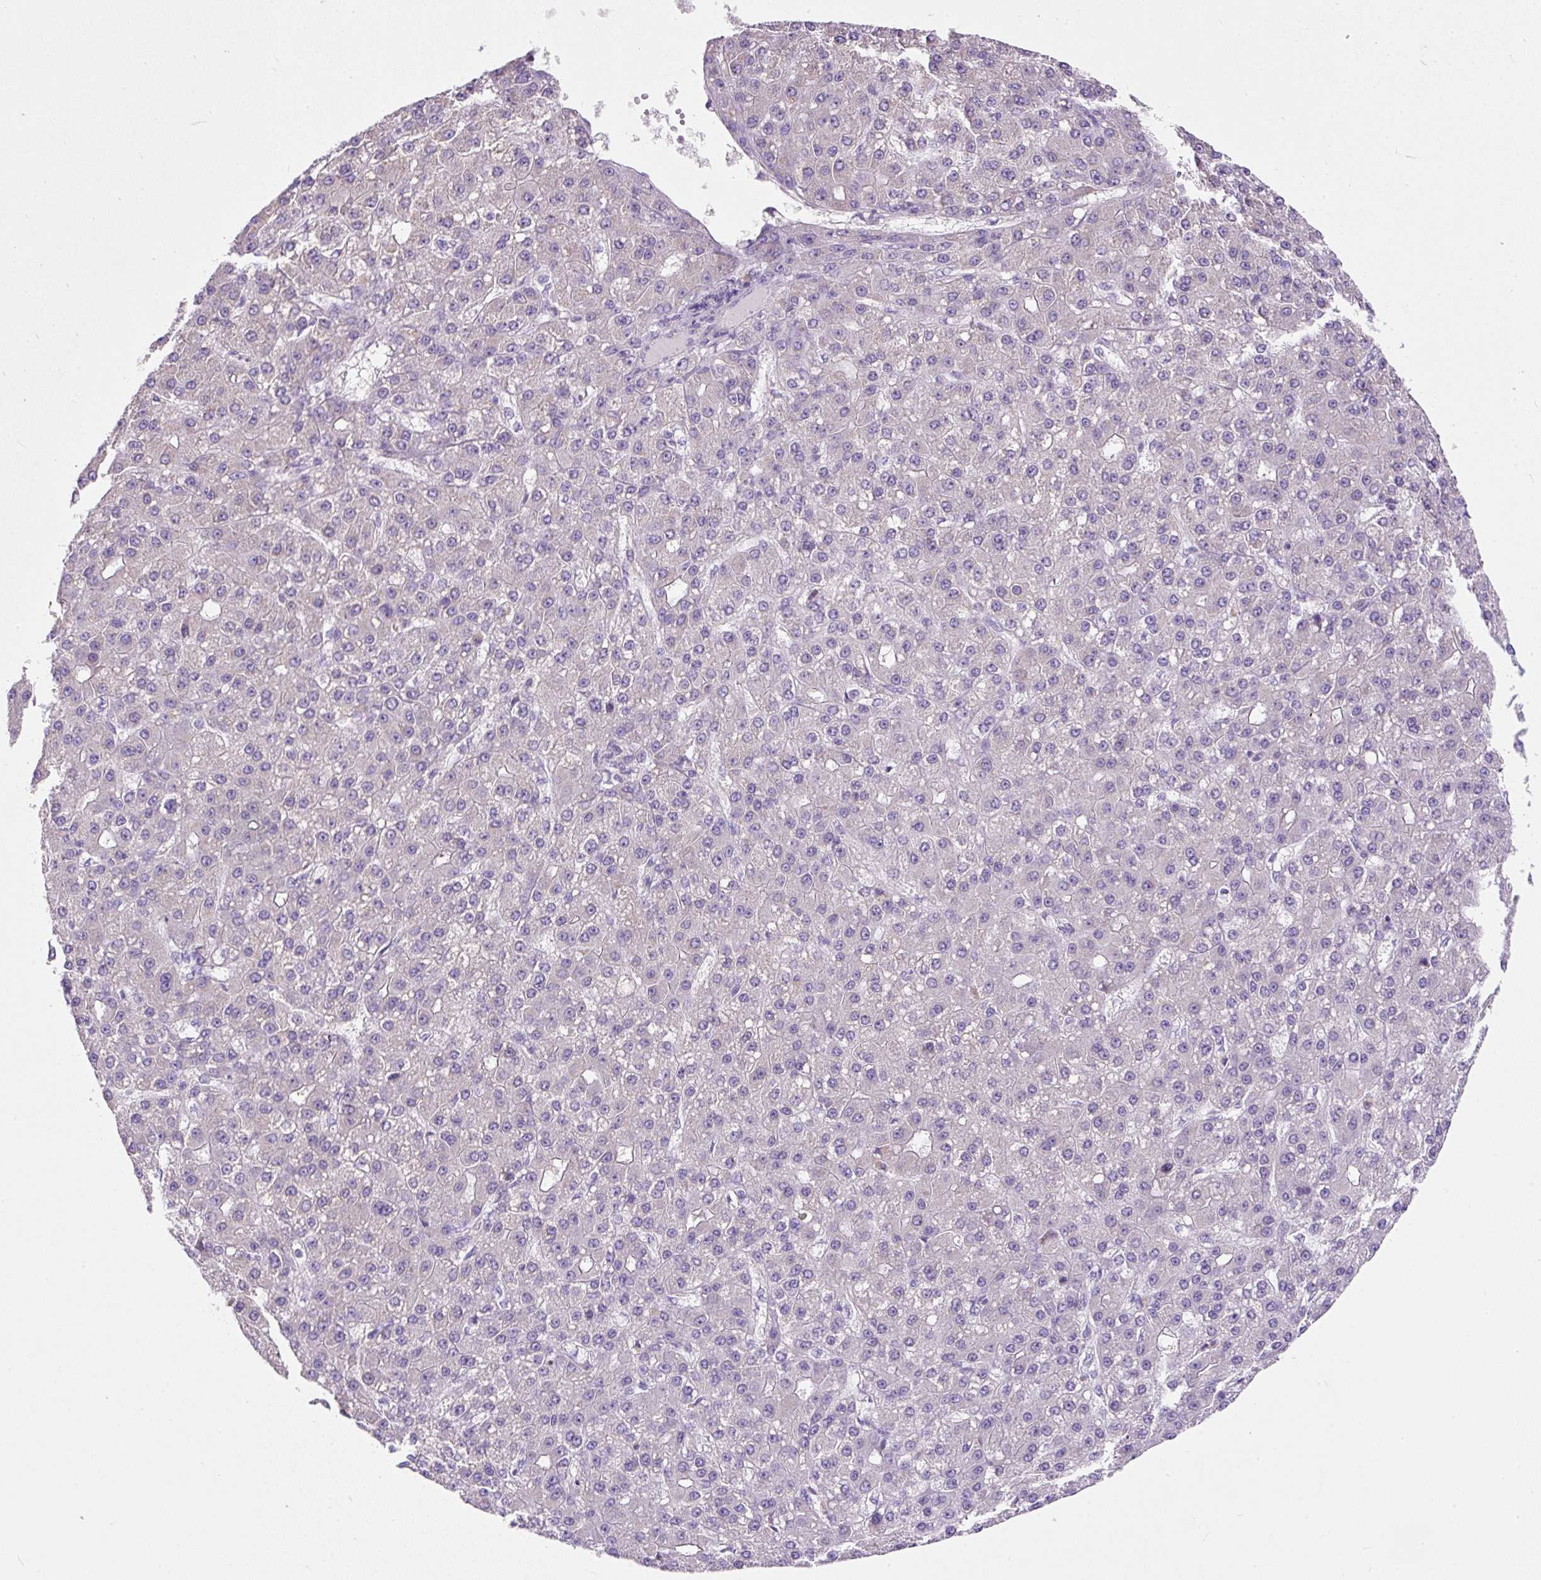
{"staining": {"intensity": "negative", "quantity": "none", "location": "none"}, "tissue": "liver cancer", "cell_type": "Tumor cells", "image_type": "cancer", "snomed": [{"axis": "morphology", "description": "Carcinoma, Hepatocellular, NOS"}, {"axis": "topography", "description": "Liver"}], "caption": "A photomicrograph of human liver cancer (hepatocellular carcinoma) is negative for staining in tumor cells. (DAB immunohistochemistry, high magnification).", "gene": "SUSD5", "patient": {"sex": "male", "age": 67}}